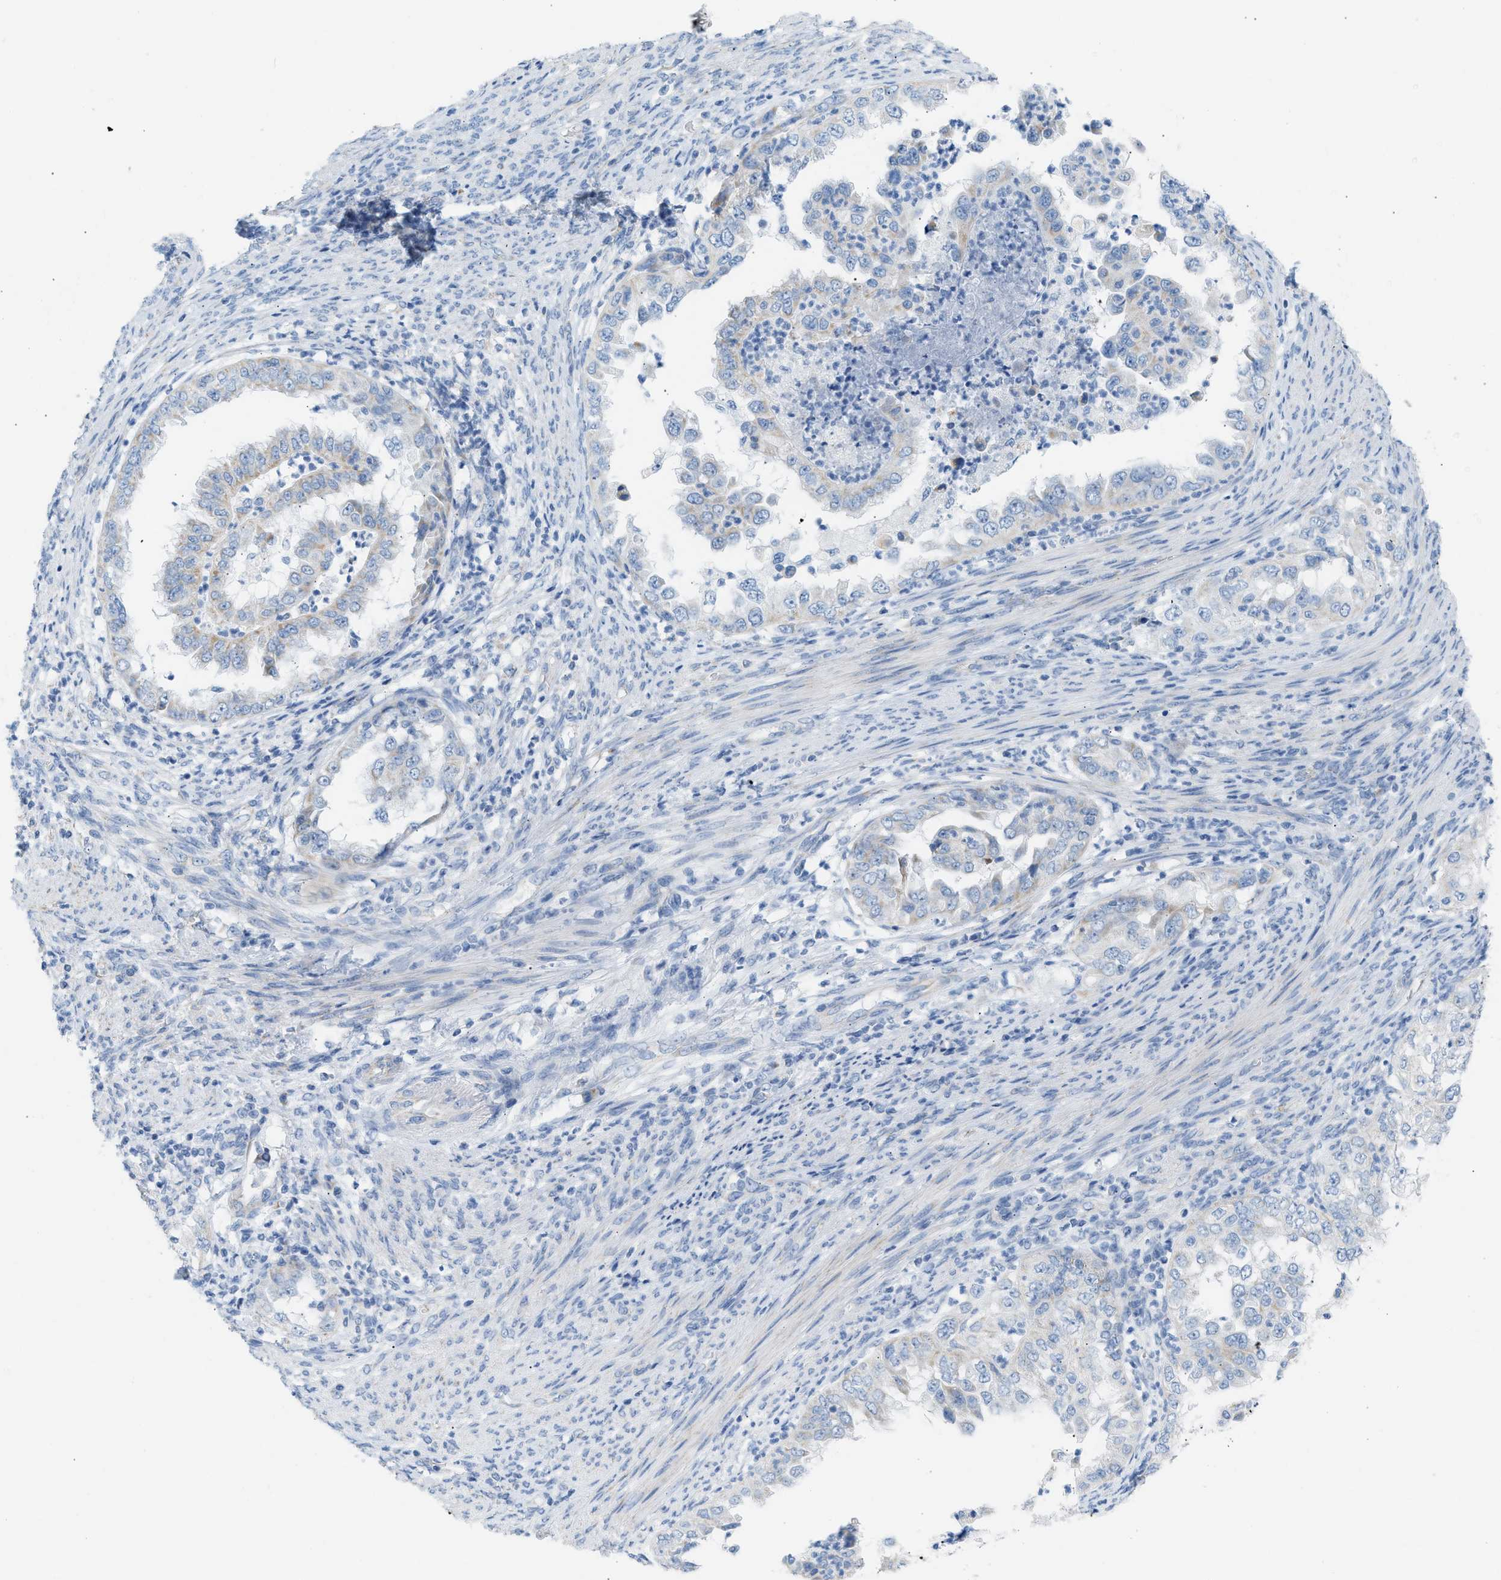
{"staining": {"intensity": "weak", "quantity": "<25%", "location": "cytoplasmic/membranous"}, "tissue": "endometrial cancer", "cell_type": "Tumor cells", "image_type": "cancer", "snomed": [{"axis": "morphology", "description": "Adenocarcinoma, NOS"}, {"axis": "topography", "description": "Endometrium"}], "caption": "Immunohistochemistry (IHC) image of human endometrial cancer (adenocarcinoma) stained for a protein (brown), which reveals no expression in tumor cells.", "gene": "NDUFS8", "patient": {"sex": "female", "age": 85}}